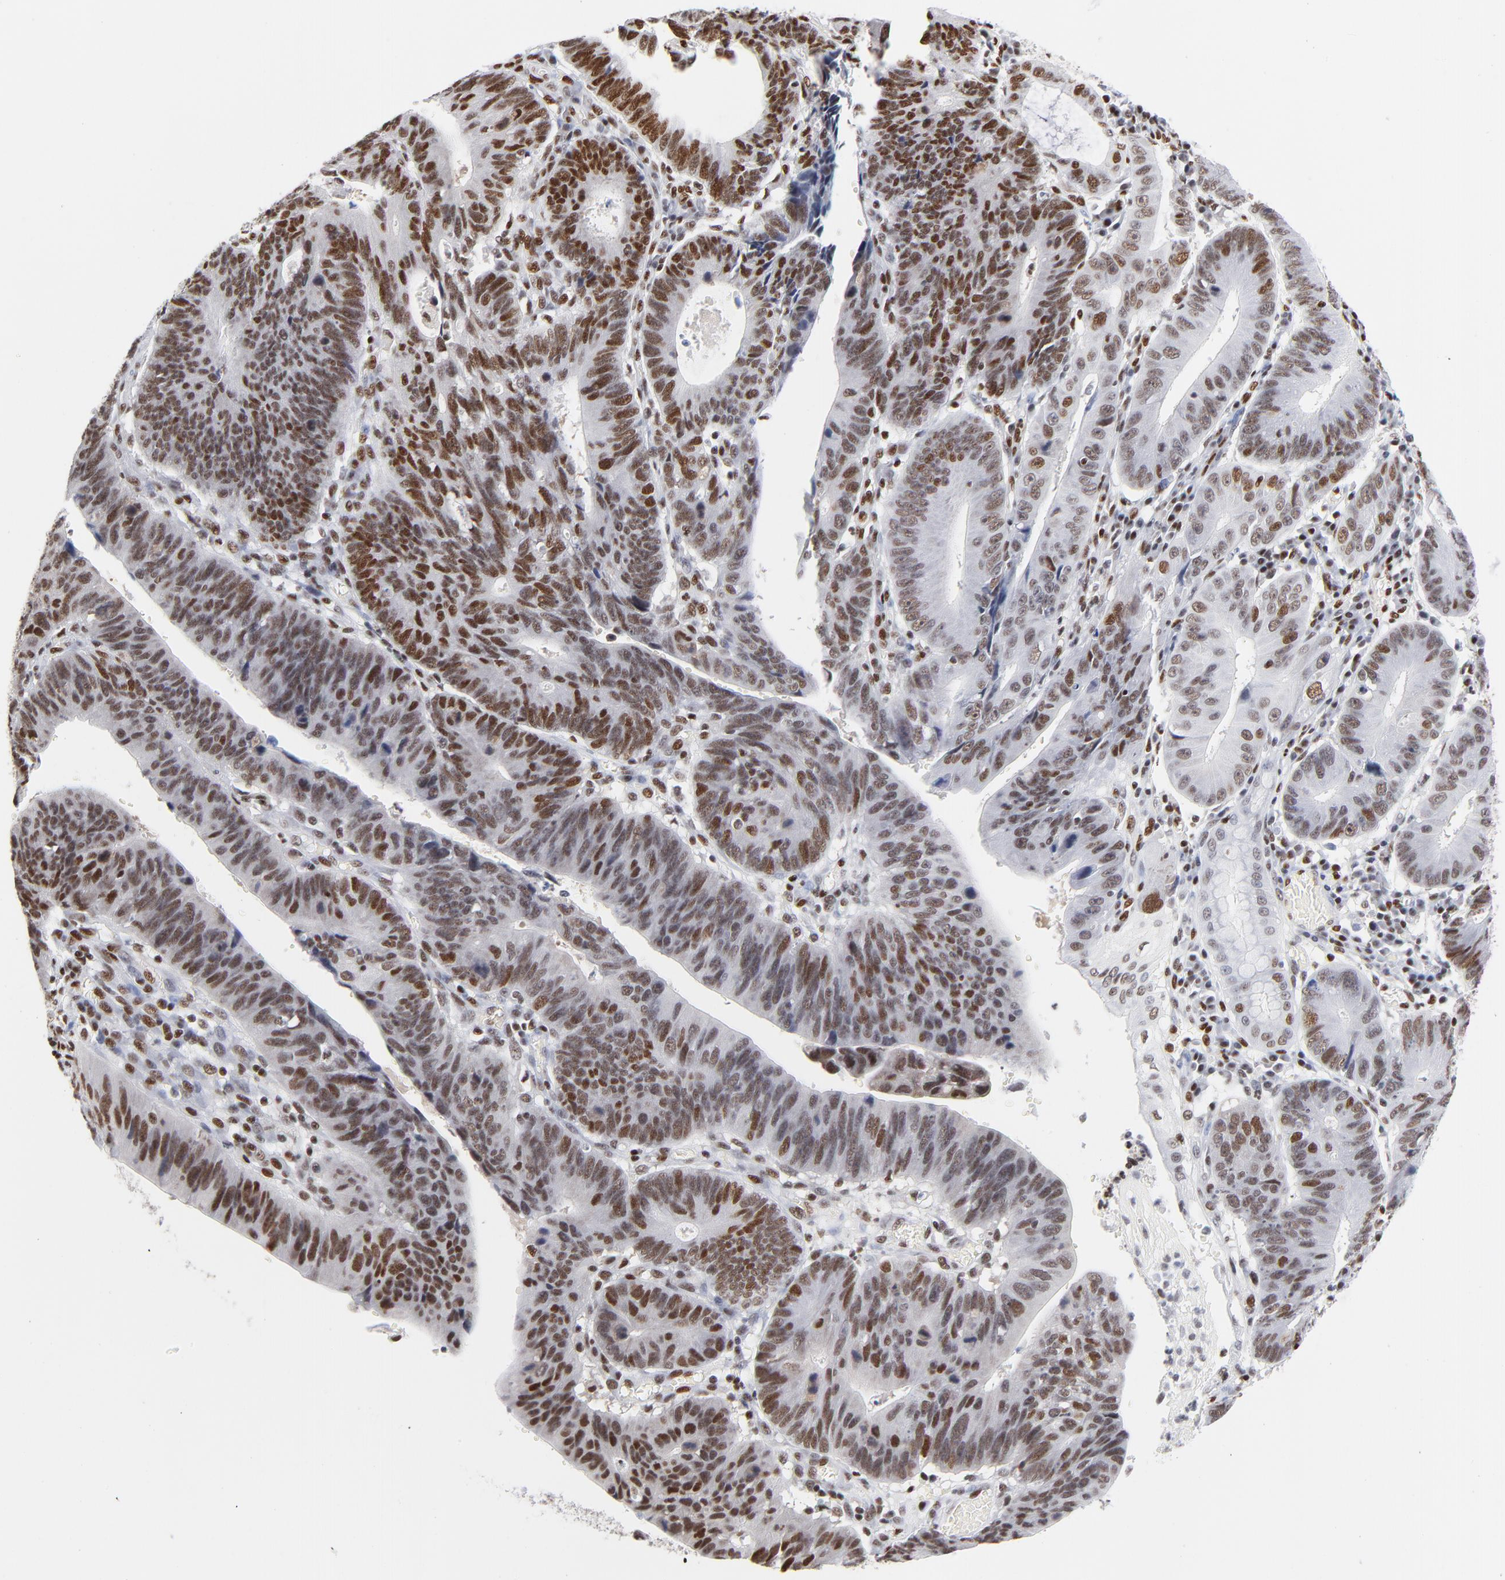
{"staining": {"intensity": "strong", "quantity": ">75%", "location": "nuclear"}, "tissue": "stomach cancer", "cell_type": "Tumor cells", "image_type": "cancer", "snomed": [{"axis": "morphology", "description": "Adenocarcinoma, NOS"}, {"axis": "topography", "description": "Stomach"}], "caption": "Strong nuclear expression is present in approximately >75% of tumor cells in stomach adenocarcinoma.", "gene": "CREB1", "patient": {"sex": "male", "age": 59}}